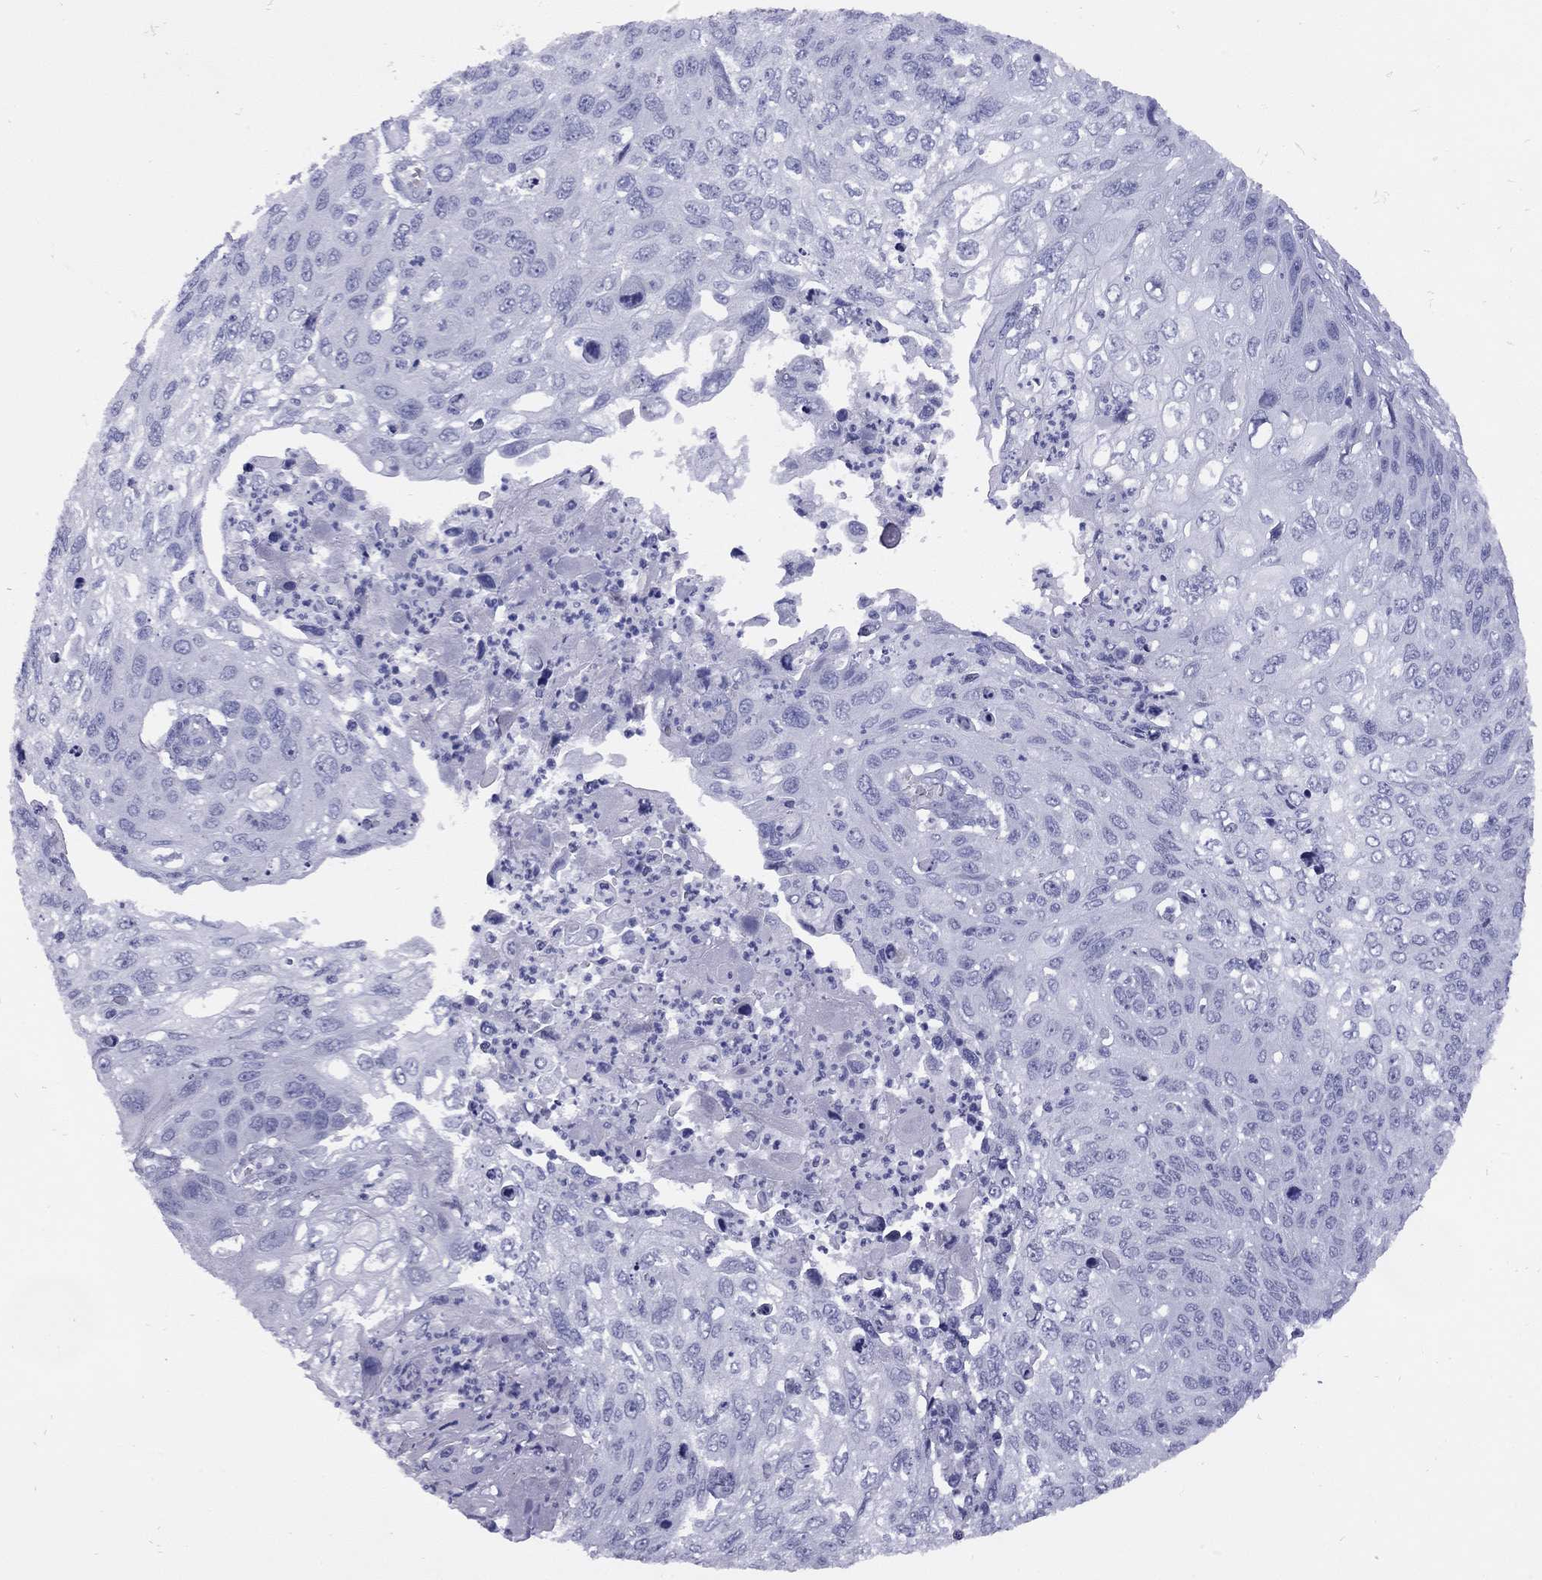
{"staining": {"intensity": "negative", "quantity": "none", "location": "none"}, "tissue": "cervical cancer", "cell_type": "Tumor cells", "image_type": "cancer", "snomed": [{"axis": "morphology", "description": "Squamous cell carcinoma, NOS"}, {"axis": "topography", "description": "Cervix"}], "caption": "Protein analysis of cervical cancer (squamous cell carcinoma) shows no significant positivity in tumor cells. (DAB (3,3'-diaminobenzidine) immunohistochemistry visualized using brightfield microscopy, high magnification).", "gene": "EPPIN", "patient": {"sex": "female", "age": 70}}